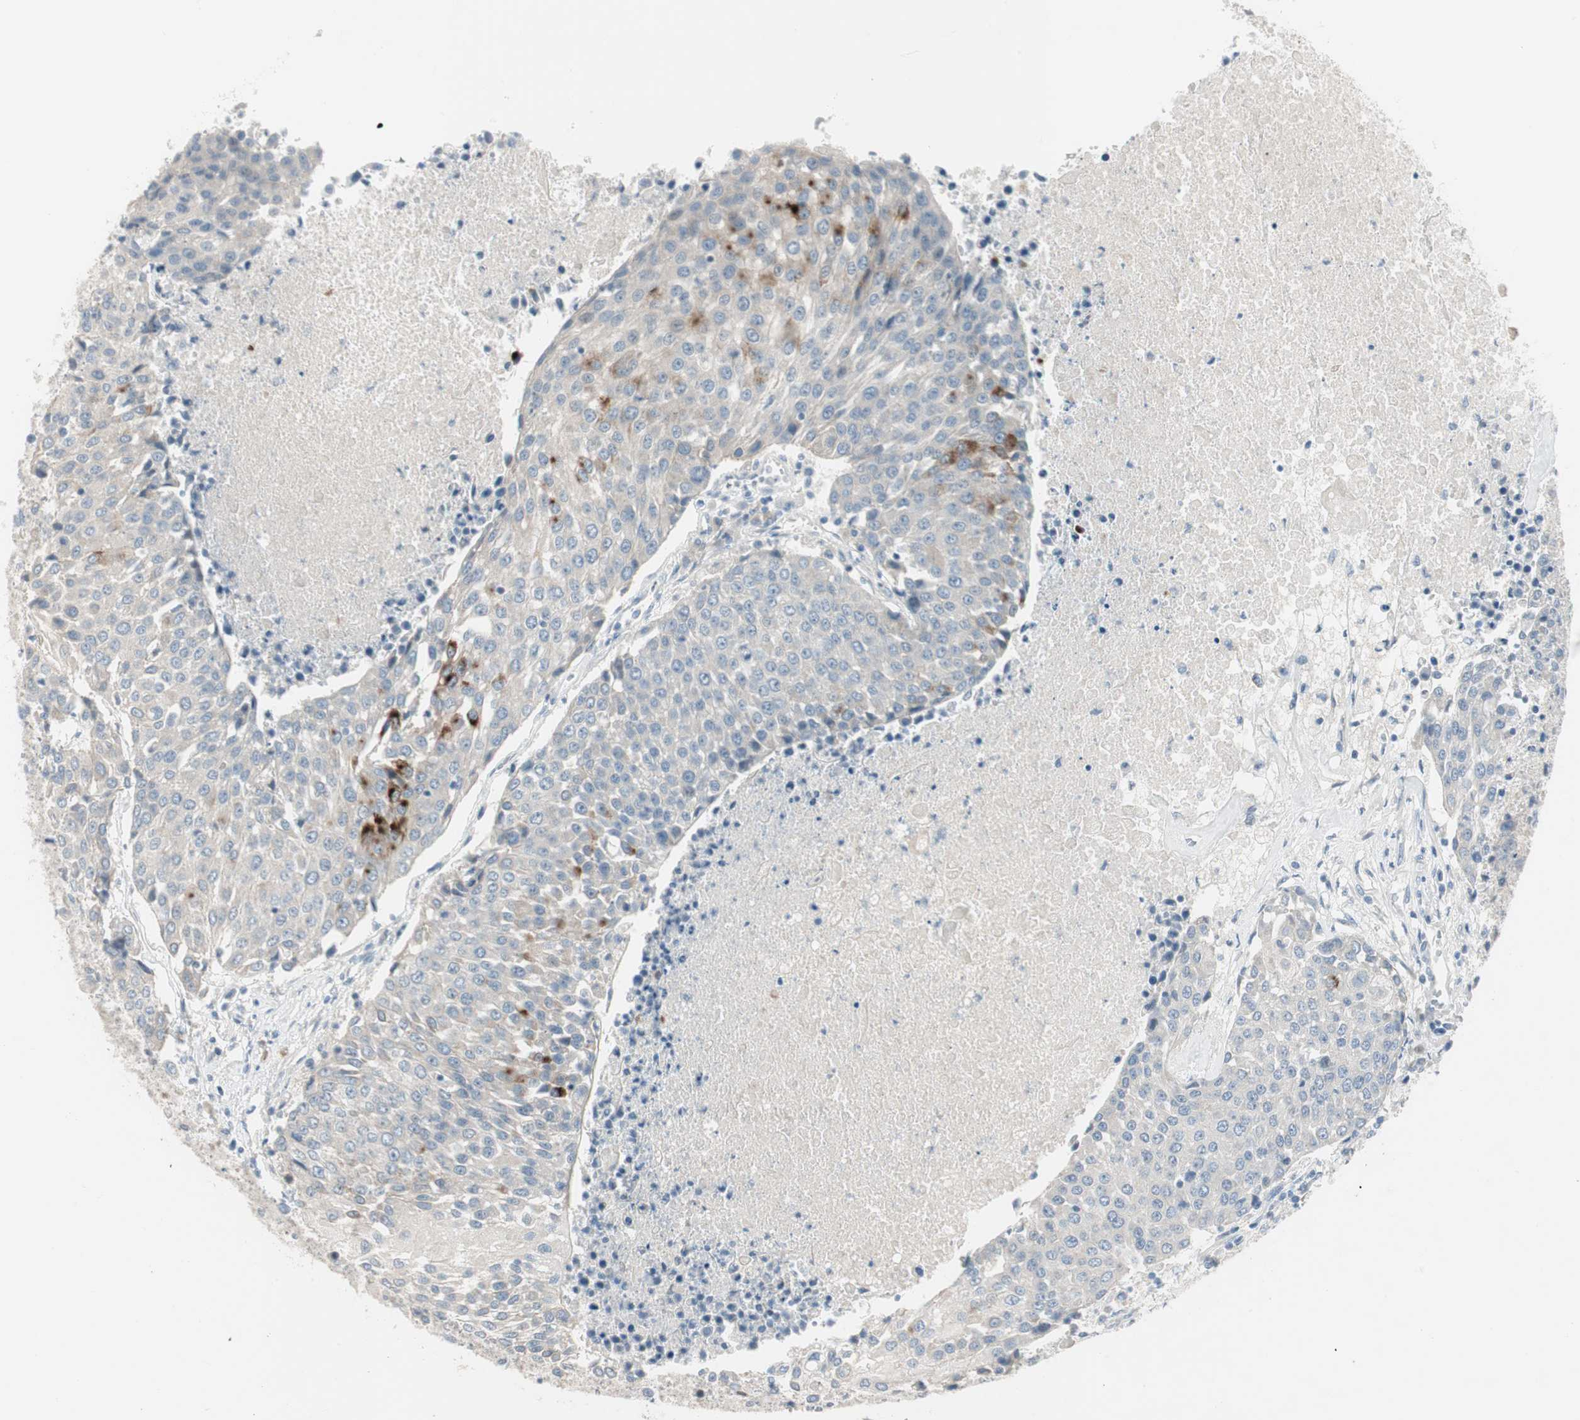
{"staining": {"intensity": "moderate", "quantity": "<25%", "location": "cytoplasmic/membranous"}, "tissue": "urothelial cancer", "cell_type": "Tumor cells", "image_type": "cancer", "snomed": [{"axis": "morphology", "description": "Urothelial carcinoma, High grade"}, {"axis": "topography", "description": "Urinary bladder"}], "caption": "Immunohistochemistry (IHC) (DAB) staining of urothelial cancer reveals moderate cytoplasmic/membranous protein staining in about <25% of tumor cells. Using DAB (3,3'-diaminobenzidine) (brown) and hematoxylin (blue) stains, captured at high magnification using brightfield microscopy.", "gene": "SPINK4", "patient": {"sex": "female", "age": 85}}